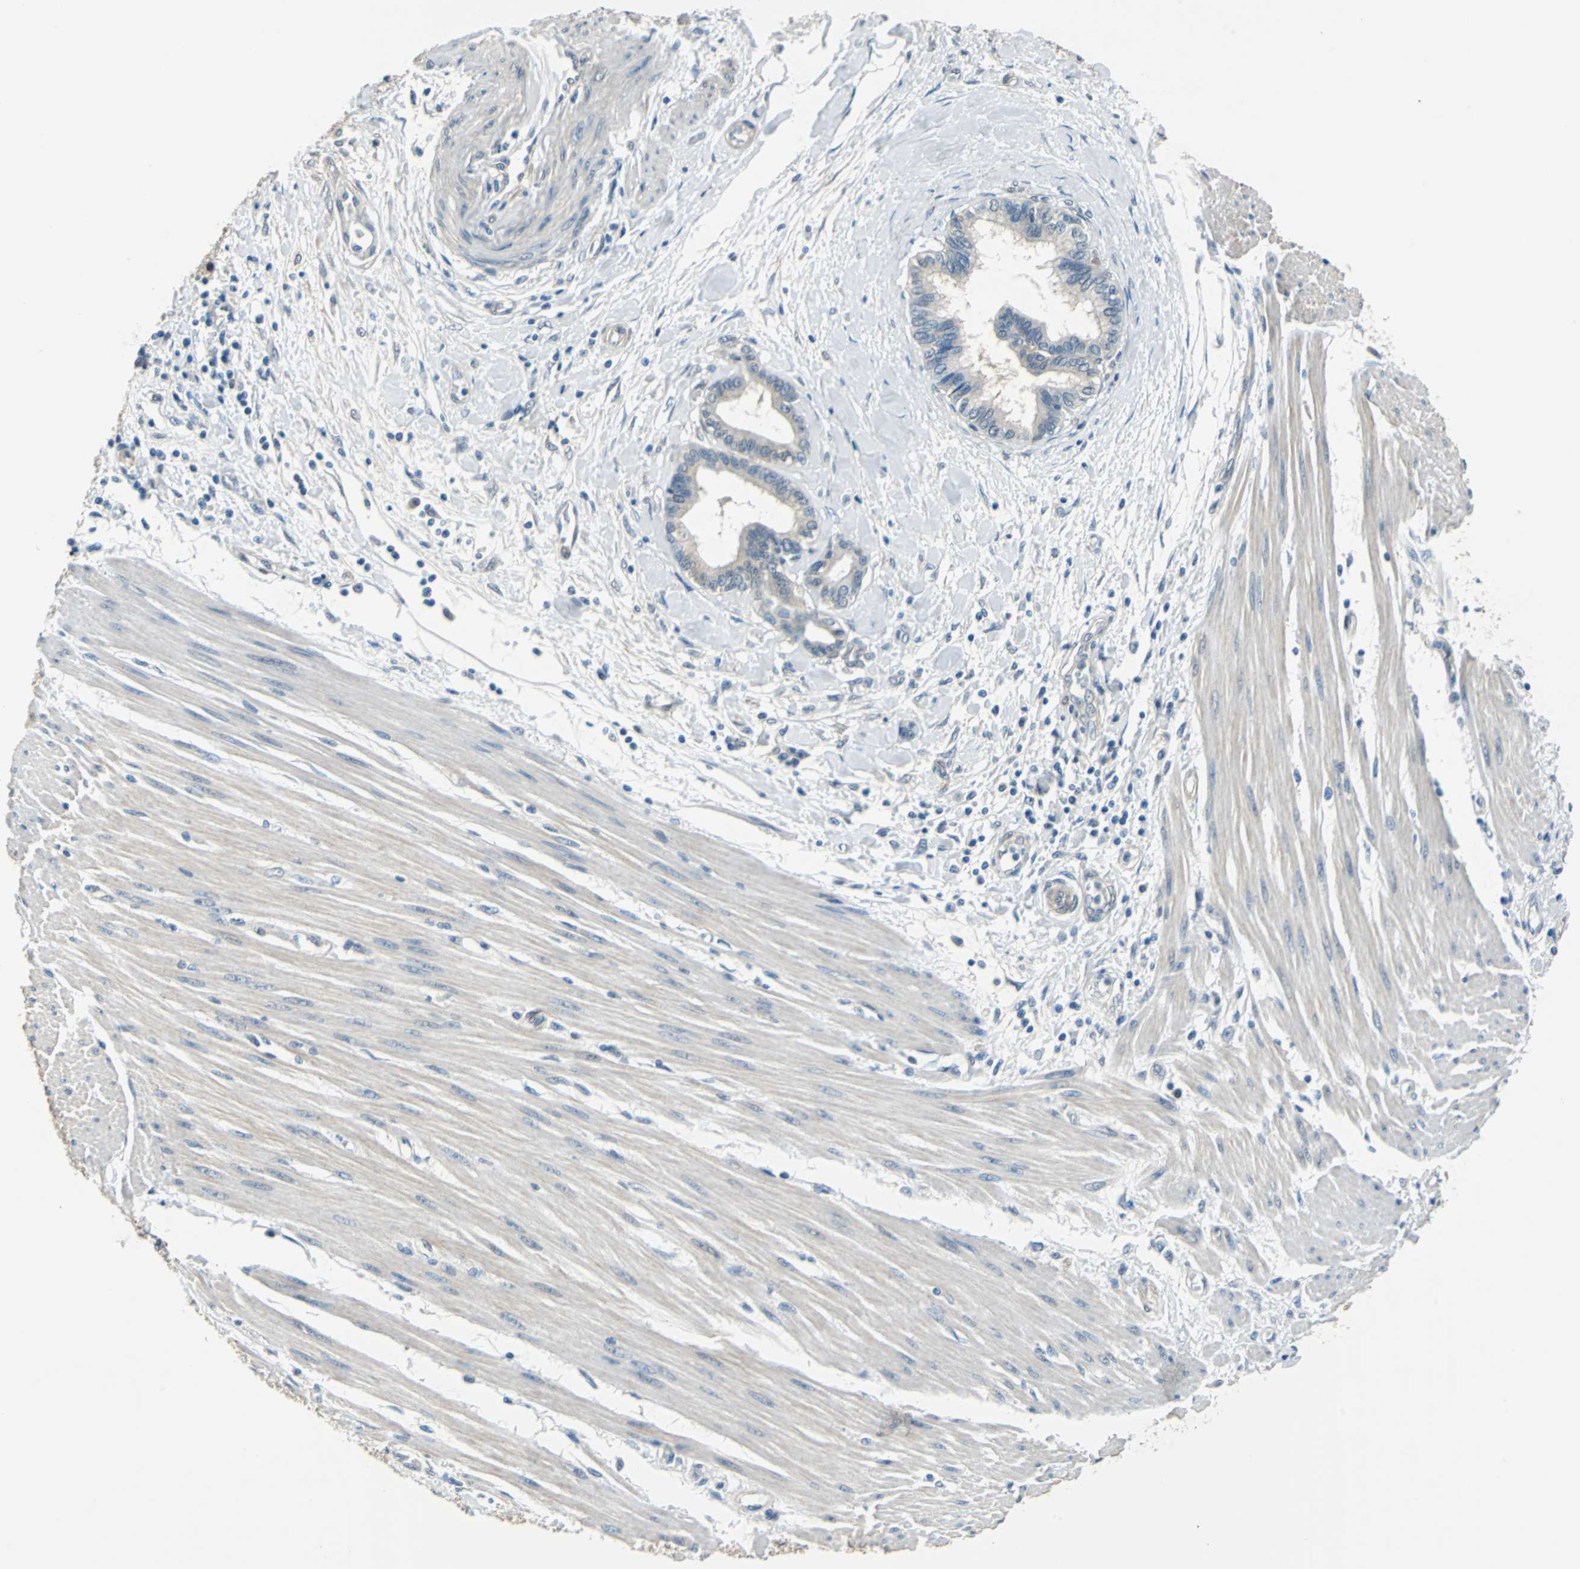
{"staining": {"intensity": "weak", "quantity": ">75%", "location": "cytoplasmic/membranous"}, "tissue": "pancreatic cancer", "cell_type": "Tumor cells", "image_type": "cancer", "snomed": [{"axis": "morphology", "description": "Adenocarcinoma, NOS"}, {"axis": "topography", "description": "Pancreas"}], "caption": "Immunohistochemistry (IHC) of pancreatic adenocarcinoma exhibits low levels of weak cytoplasmic/membranous expression in about >75% of tumor cells. (IHC, brightfield microscopy, high magnification).", "gene": "FKBP4", "patient": {"sex": "female", "age": 64}}